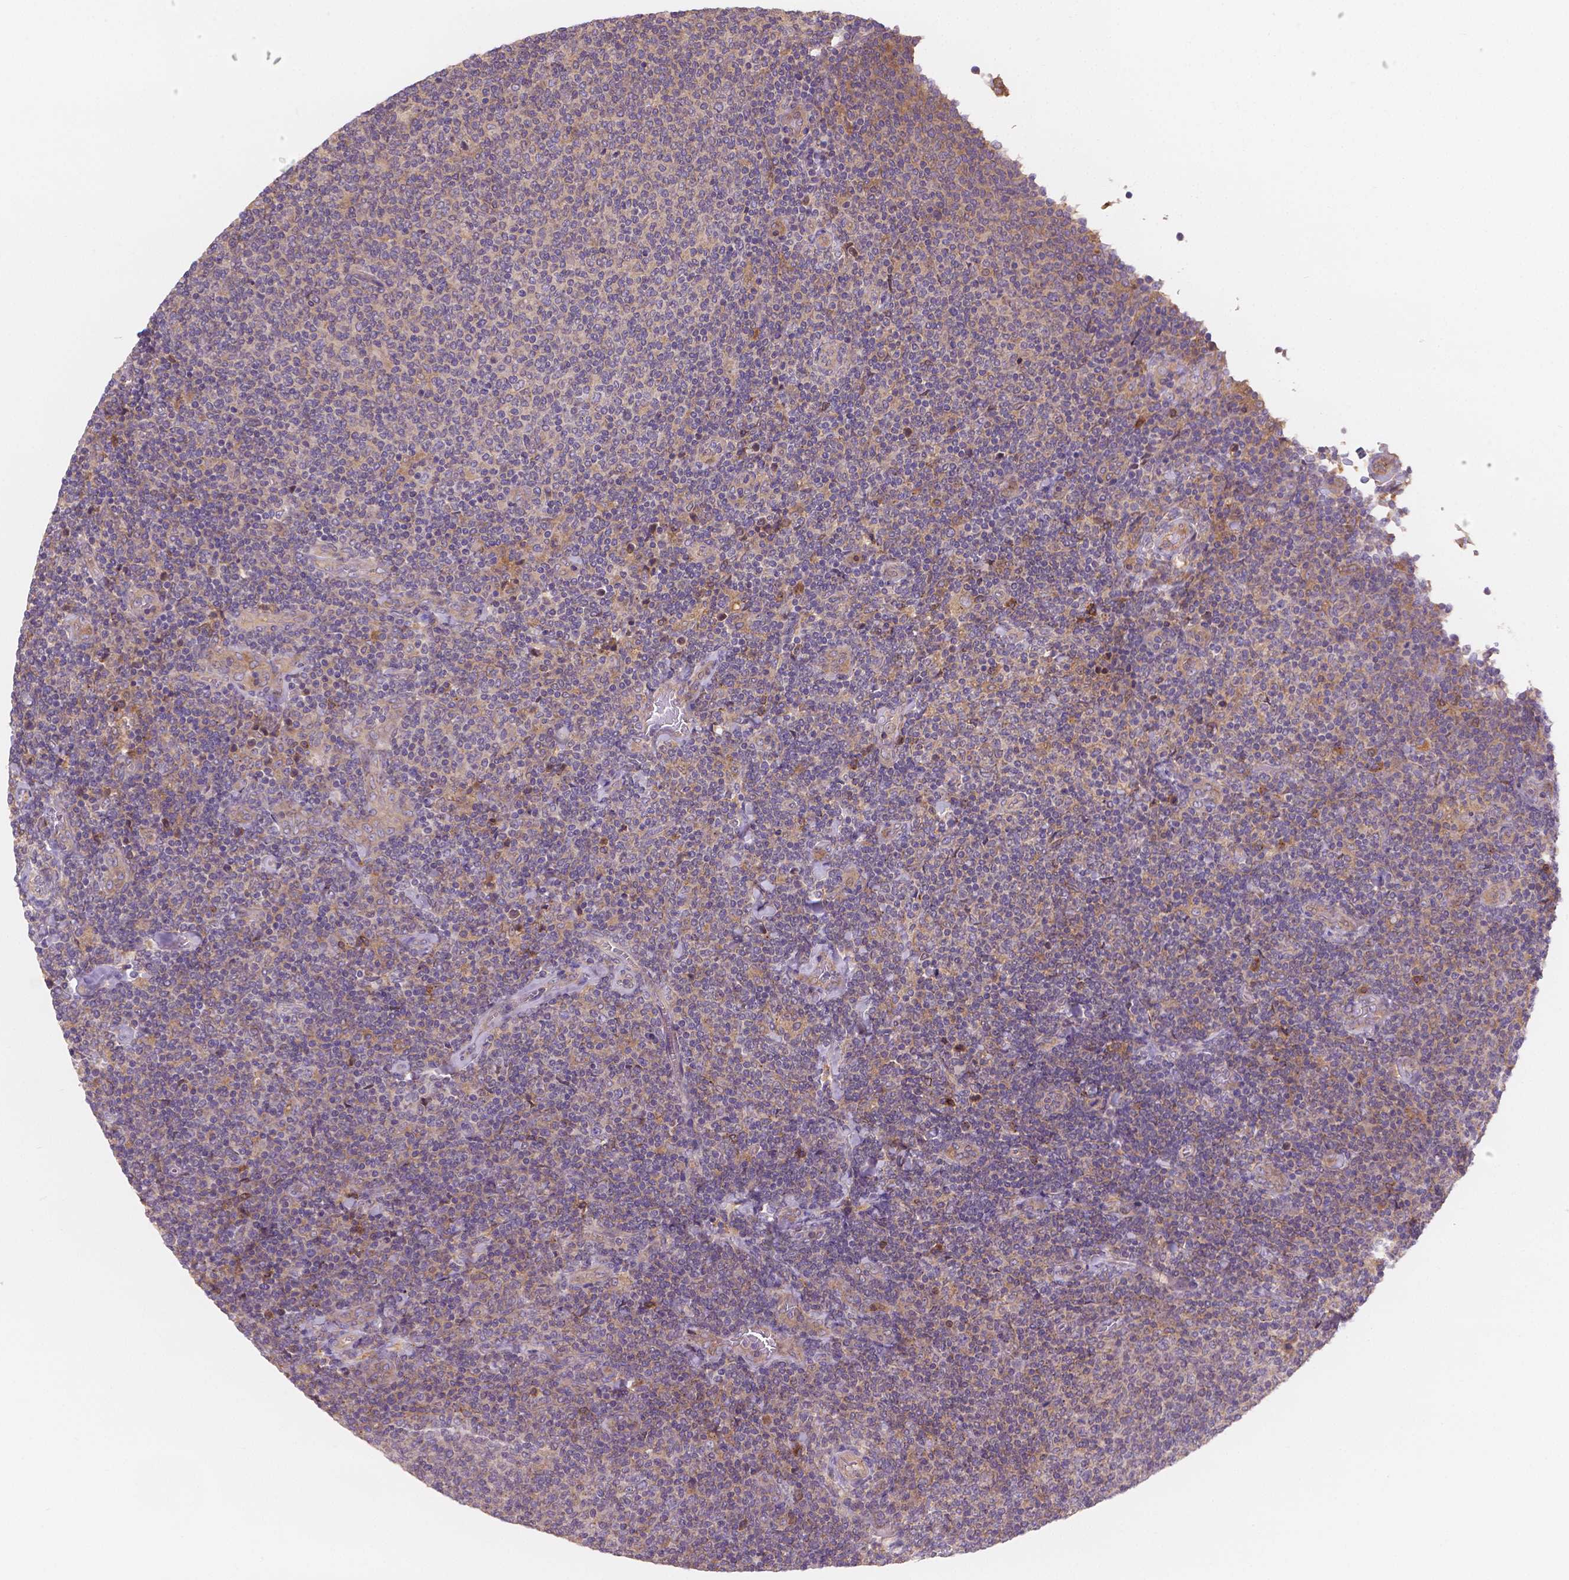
{"staining": {"intensity": "moderate", "quantity": ">75%", "location": "cytoplasmic/membranous"}, "tissue": "lymphoma", "cell_type": "Tumor cells", "image_type": "cancer", "snomed": [{"axis": "morphology", "description": "Malignant lymphoma, non-Hodgkin's type, Low grade"}, {"axis": "topography", "description": "Lymph node"}], "caption": "Immunohistochemical staining of malignant lymphoma, non-Hodgkin's type (low-grade) reveals moderate cytoplasmic/membranous protein positivity in approximately >75% of tumor cells.", "gene": "CDK10", "patient": {"sex": "male", "age": 52}}